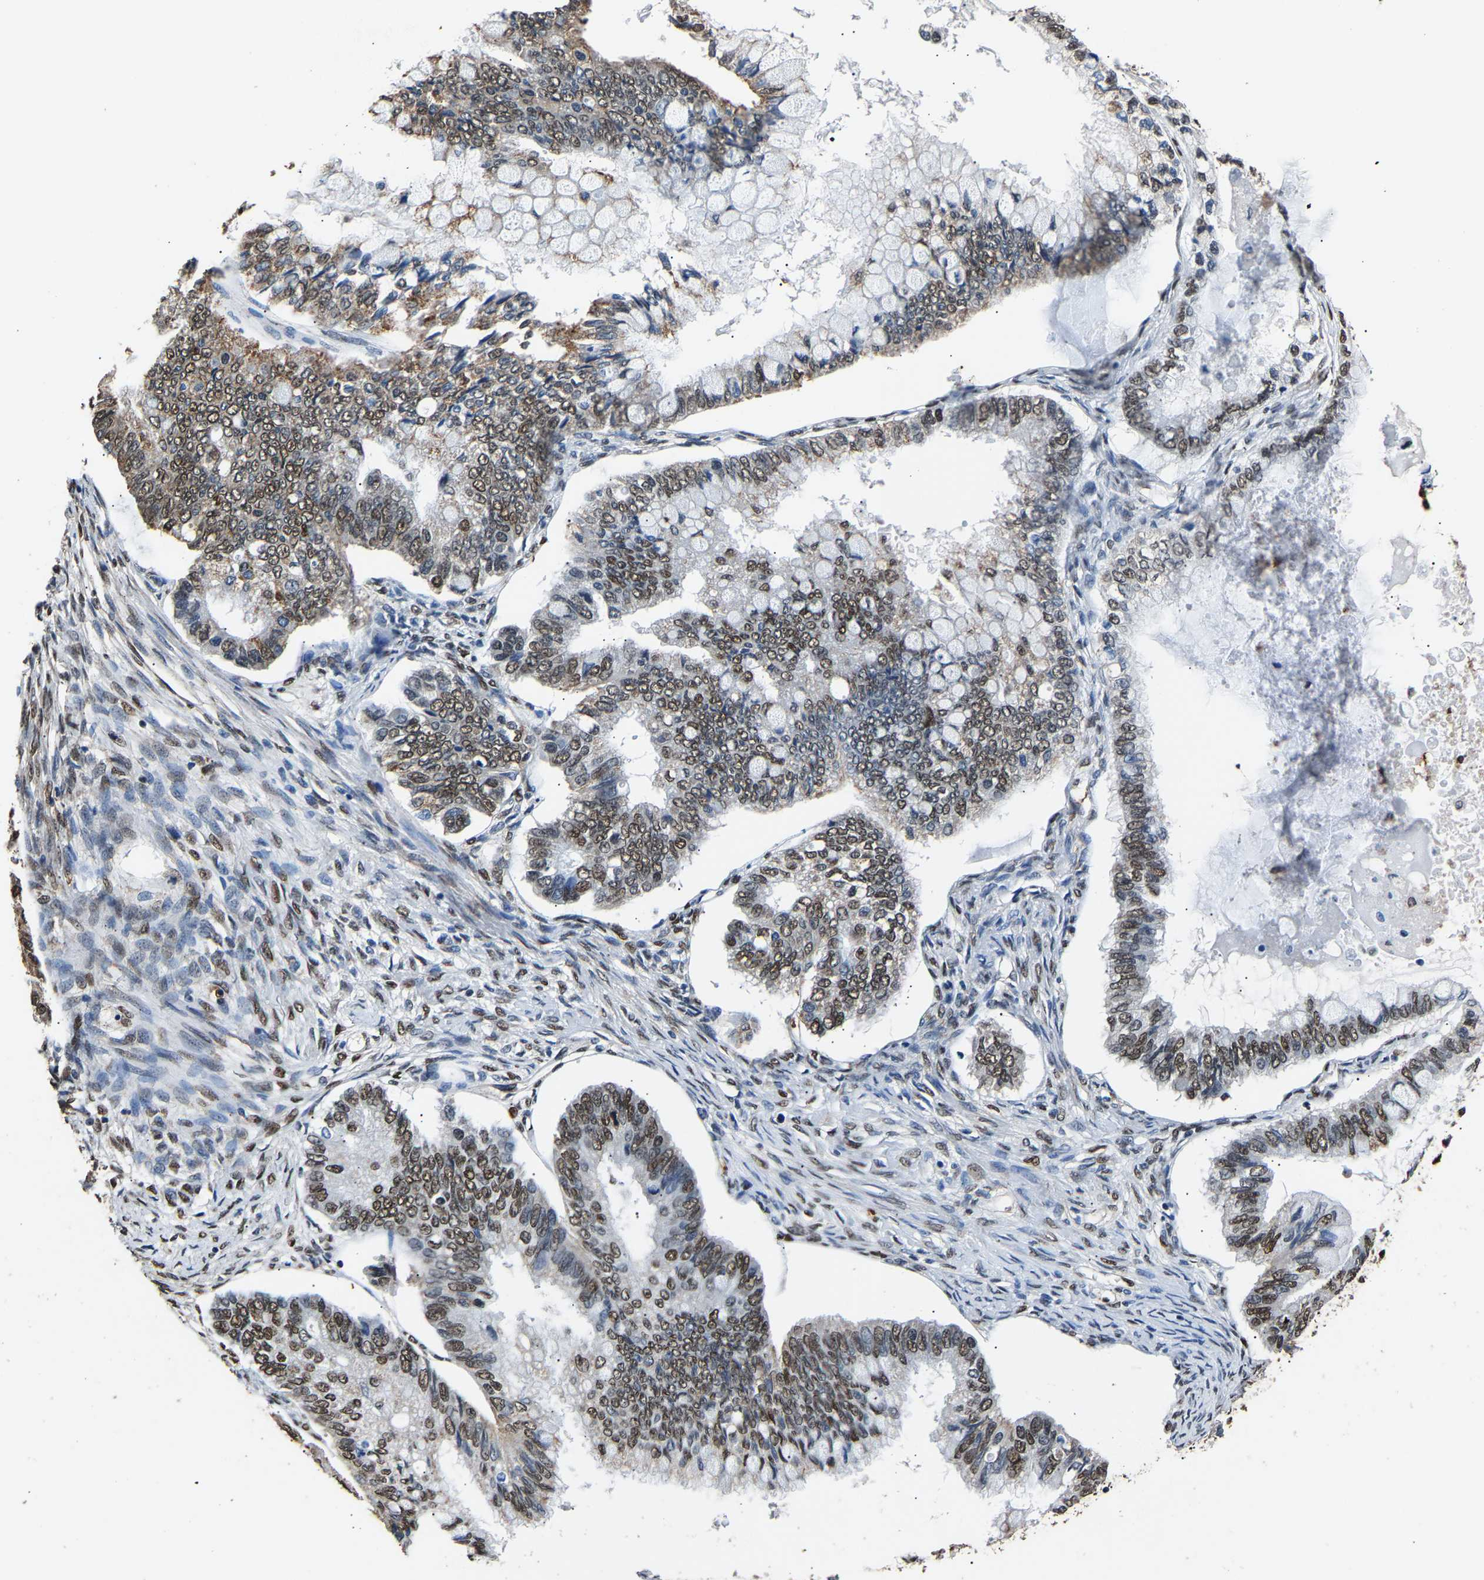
{"staining": {"intensity": "moderate", "quantity": ">75%", "location": "nuclear"}, "tissue": "ovarian cancer", "cell_type": "Tumor cells", "image_type": "cancer", "snomed": [{"axis": "morphology", "description": "Cystadenocarcinoma, mucinous, NOS"}, {"axis": "topography", "description": "Ovary"}], "caption": "There is medium levels of moderate nuclear positivity in tumor cells of mucinous cystadenocarcinoma (ovarian), as demonstrated by immunohistochemical staining (brown color).", "gene": "SAFB", "patient": {"sex": "female", "age": 80}}